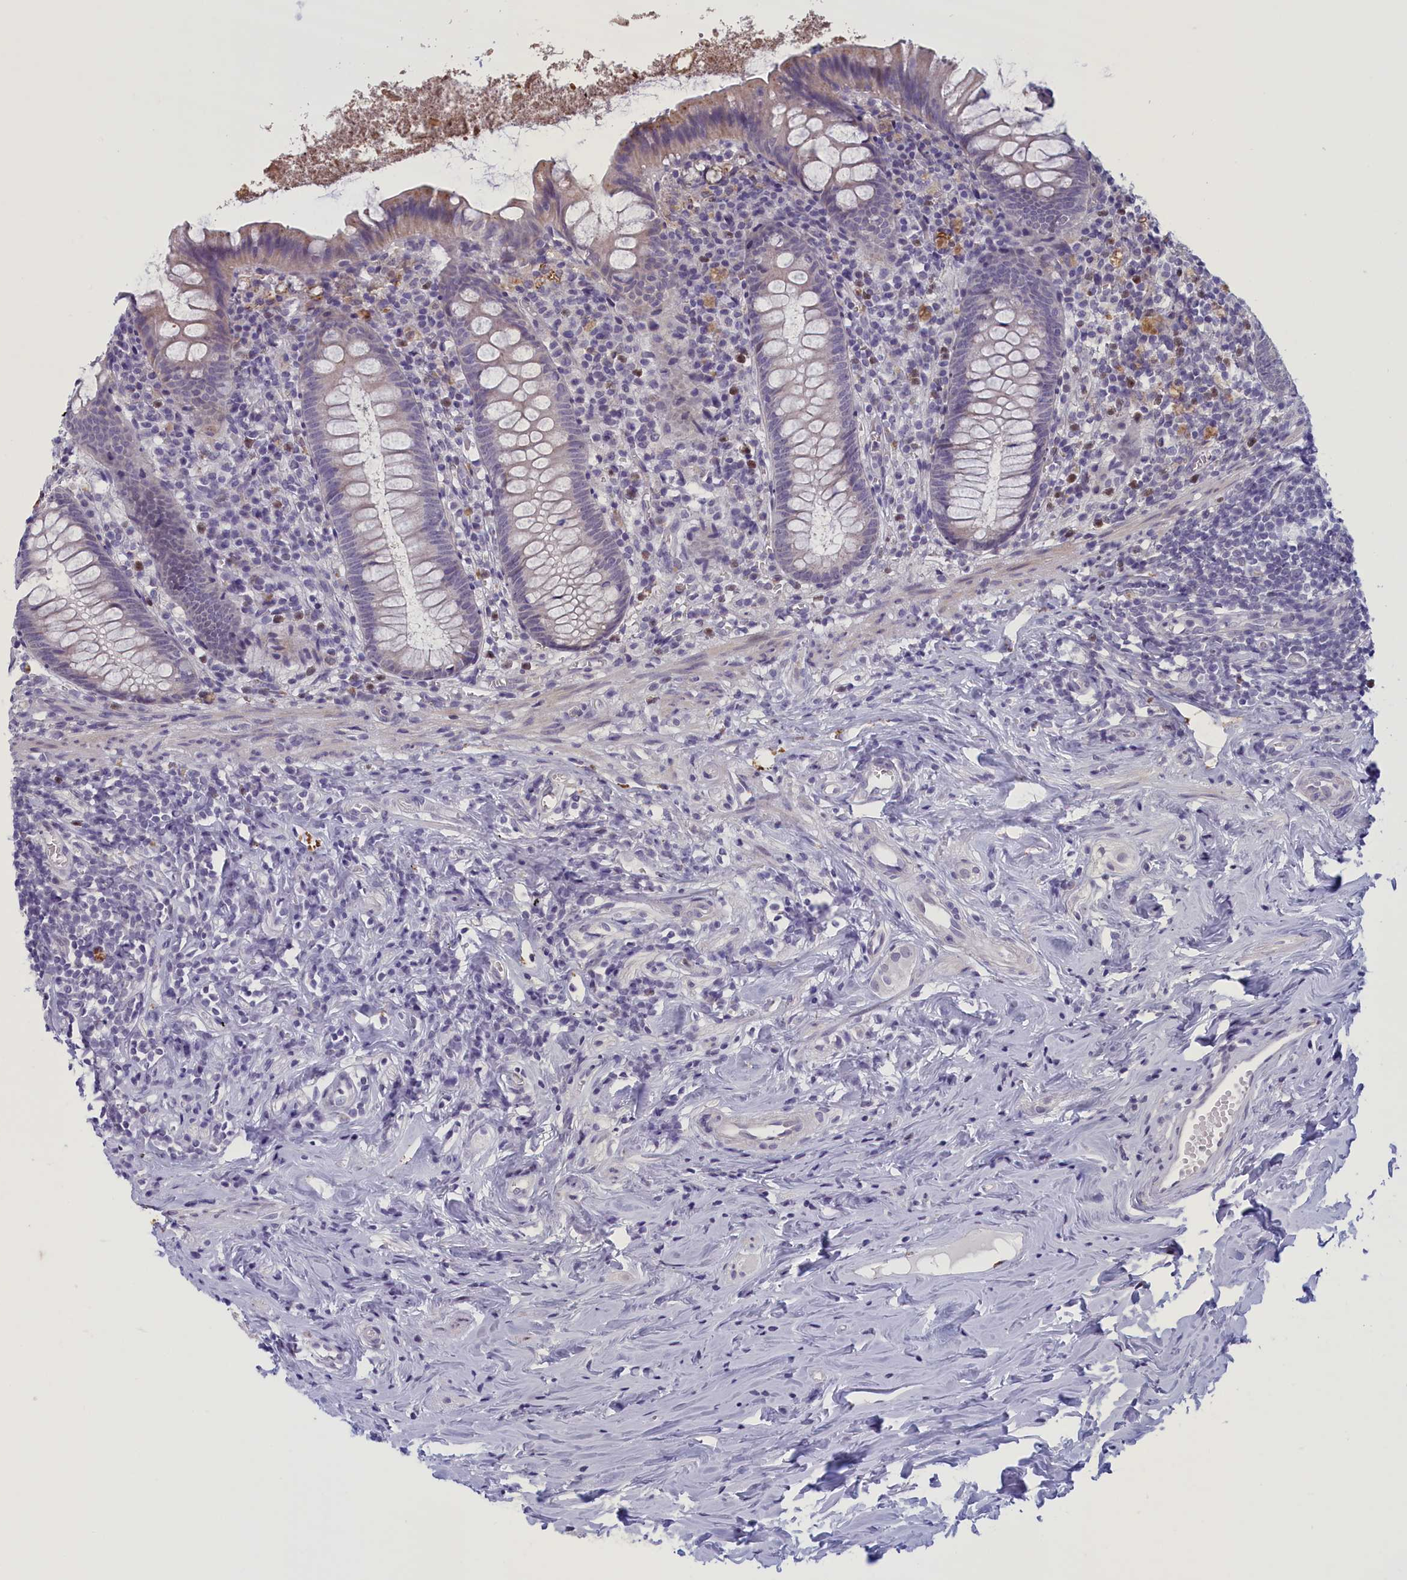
{"staining": {"intensity": "negative", "quantity": "none", "location": "none"}, "tissue": "appendix", "cell_type": "Glandular cells", "image_type": "normal", "snomed": [{"axis": "morphology", "description": "Normal tissue, NOS"}, {"axis": "topography", "description": "Appendix"}], "caption": "Immunohistochemistry histopathology image of benign appendix stained for a protein (brown), which reveals no staining in glandular cells.", "gene": "ELOA2", "patient": {"sex": "female", "age": 51}}